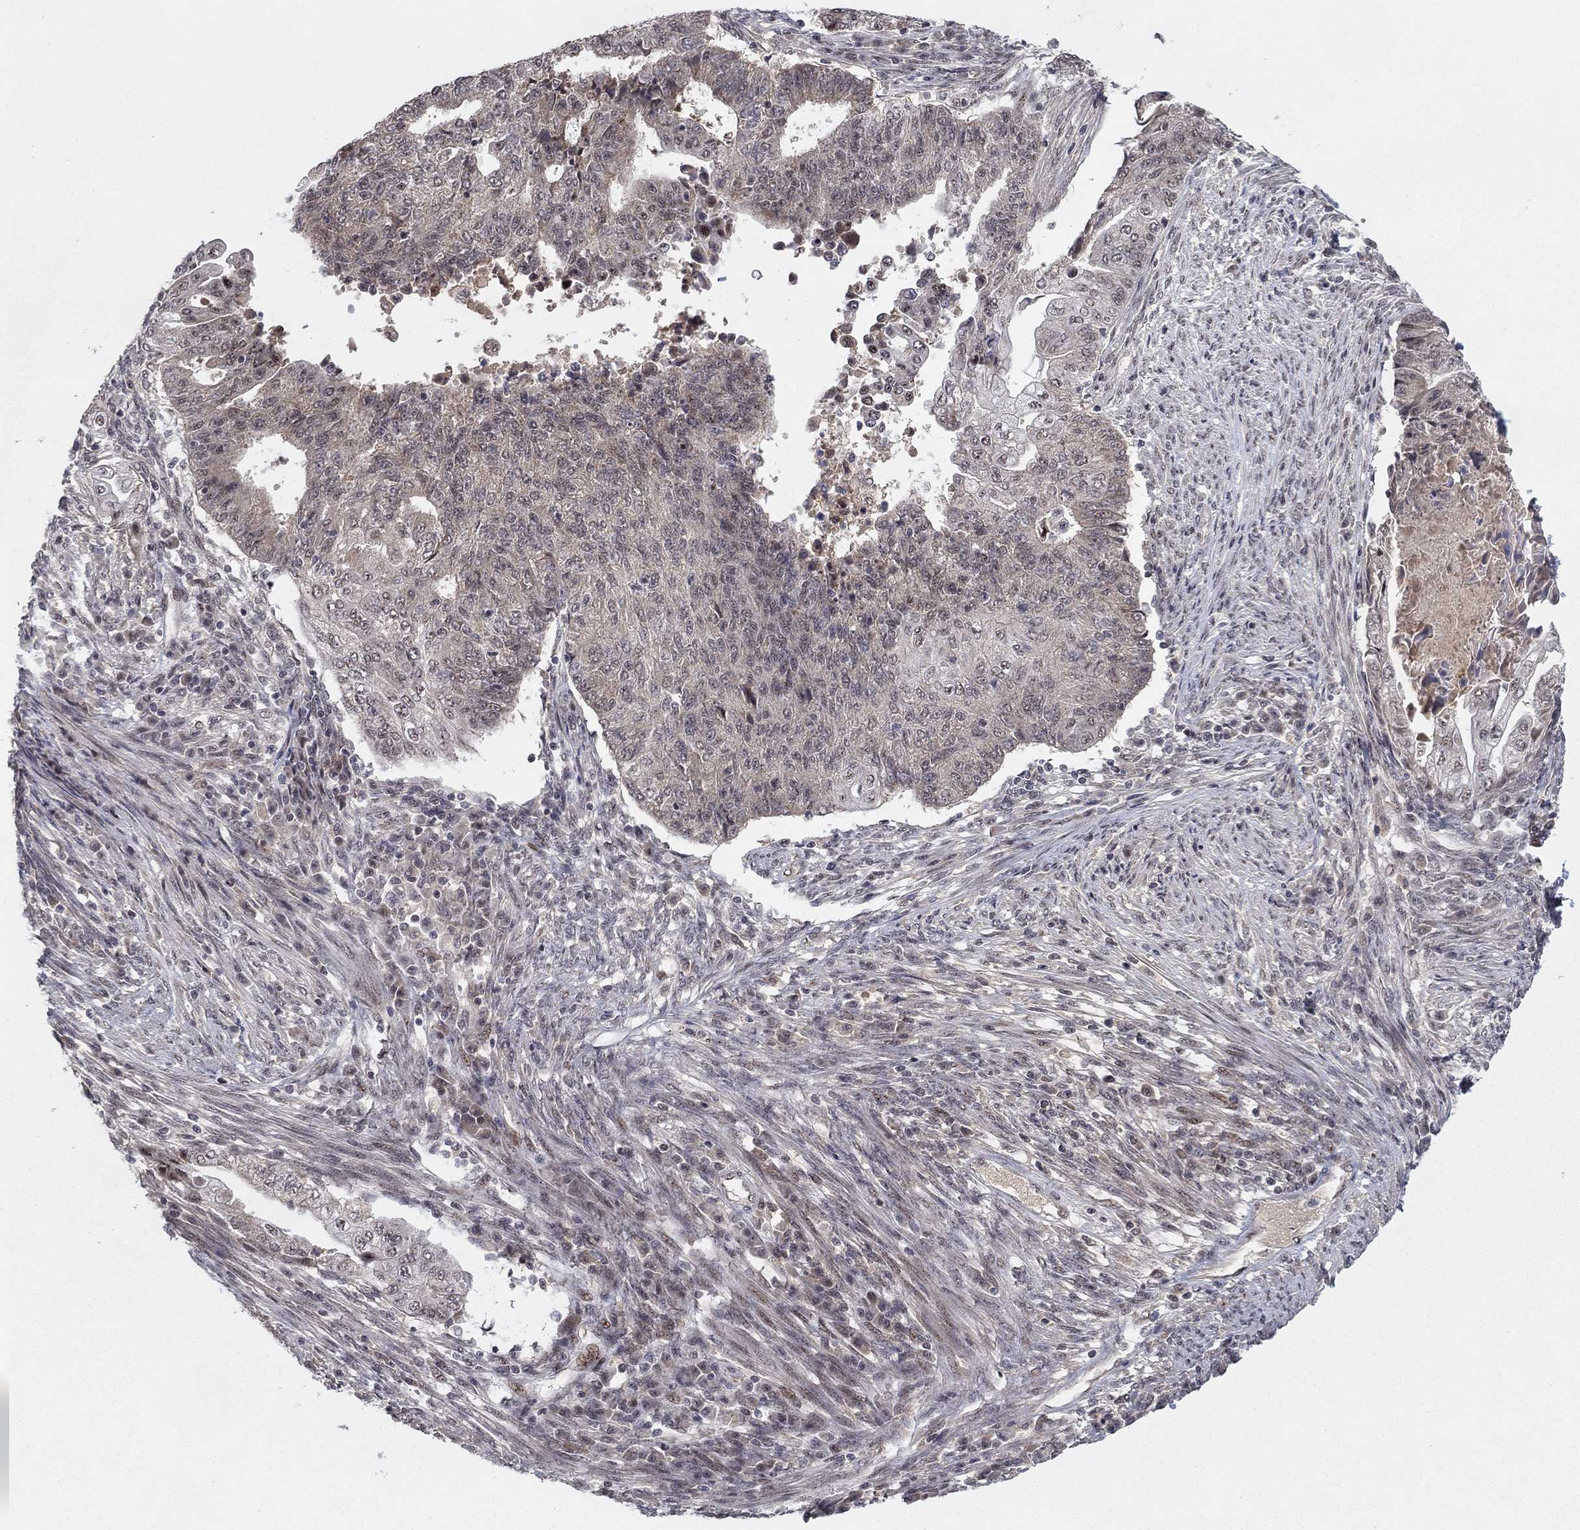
{"staining": {"intensity": "negative", "quantity": "none", "location": "none"}, "tissue": "endometrial cancer", "cell_type": "Tumor cells", "image_type": "cancer", "snomed": [{"axis": "morphology", "description": "Adenocarcinoma, NOS"}, {"axis": "topography", "description": "Uterus"}, {"axis": "topography", "description": "Endometrium"}], "caption": "This is an immunohistochemistry (IHC) image of endometrial cancer (adenocarcinoma). There is no expression in tumor cells.", "gene": "ZNF395", "patient": {"sex": "female", "age": 54}}